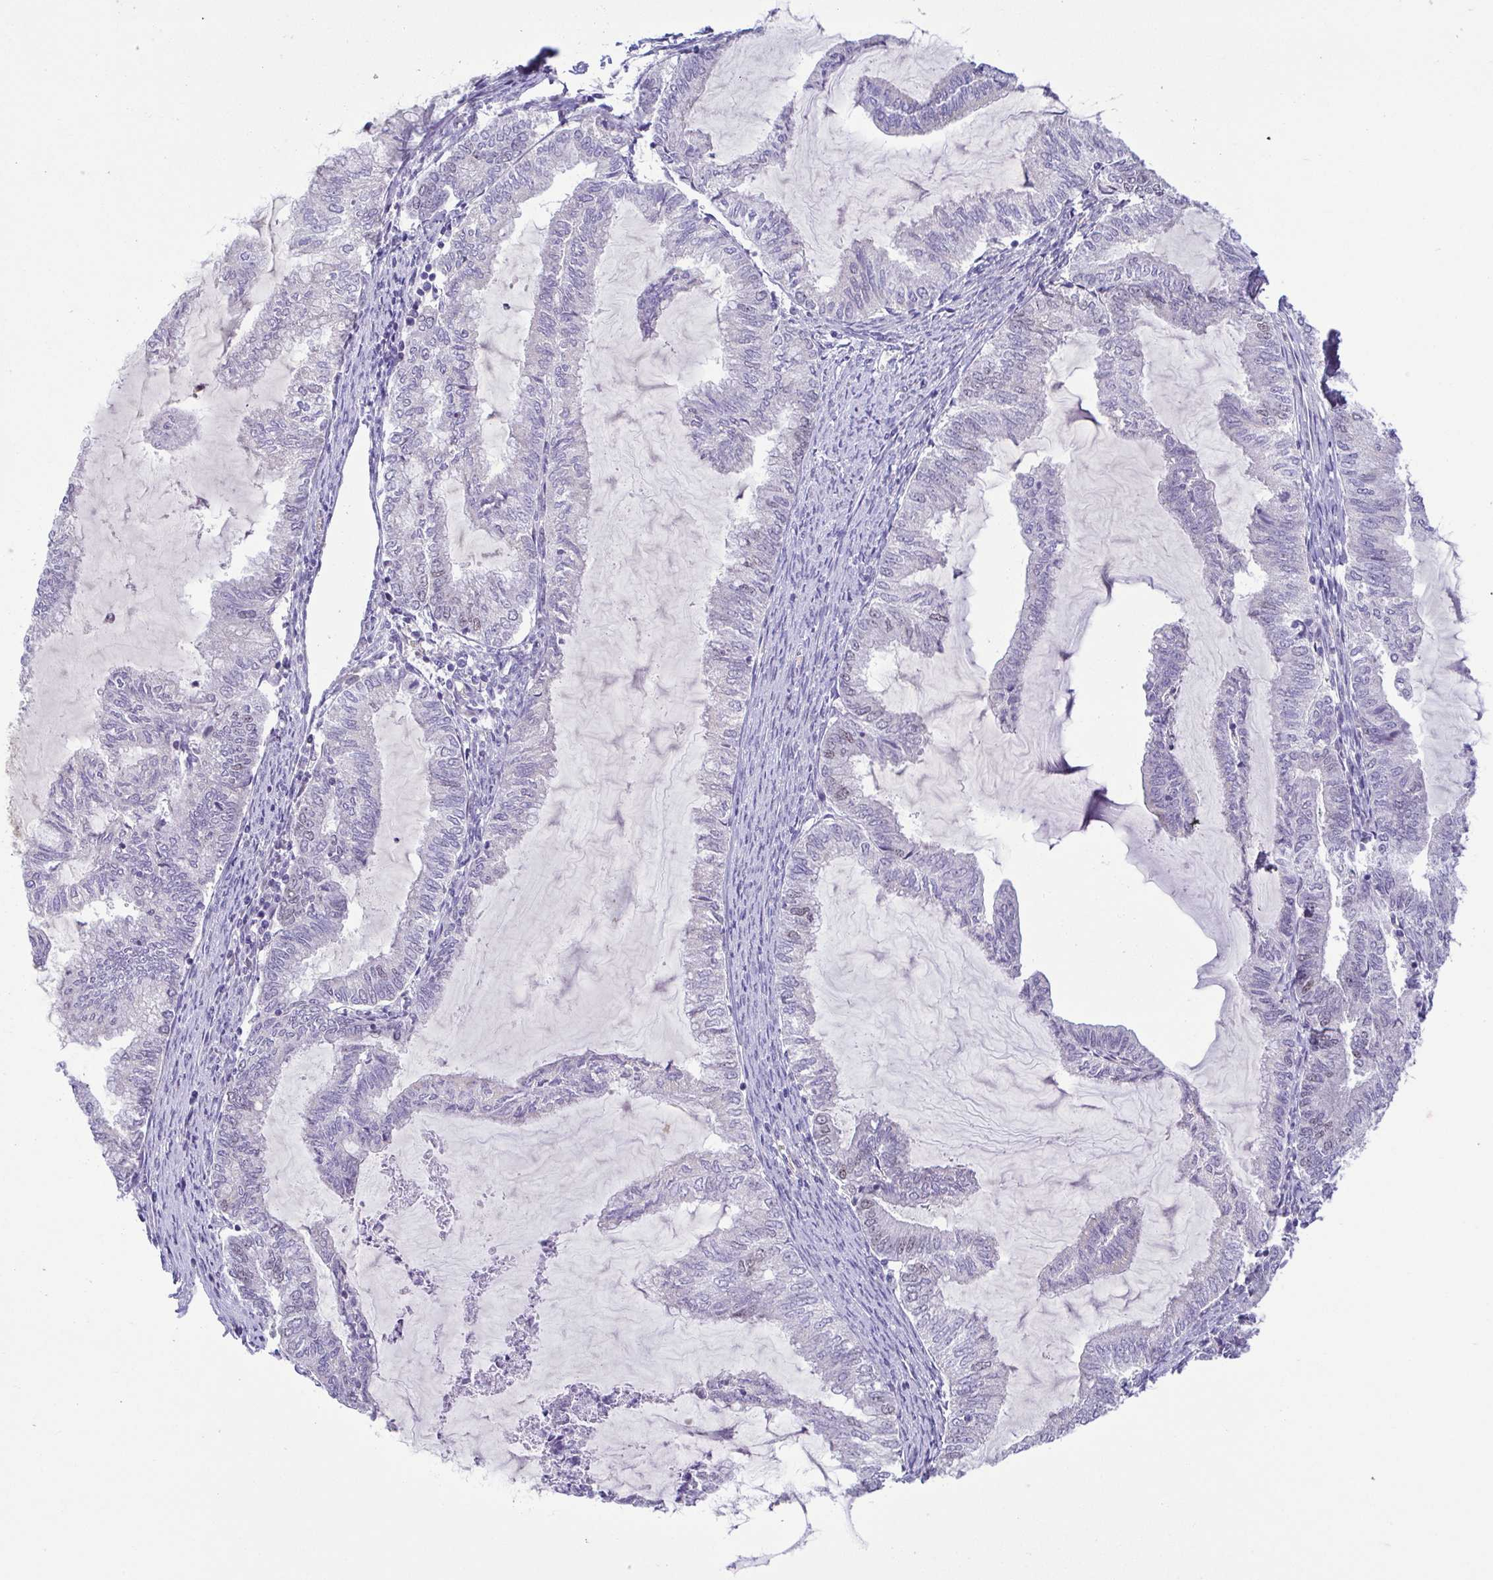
{"staining": {"intensity": "negative", "quantity": "none", "location": "none"}, "tissue": "endometrial cancer", "cell_type": "Tumor cells", "image_type": "cancer", "snomed": [{"axis": "morphology", "description": "Adenocarcinoma, NOS"}, {"axis": "topography", "description": "Endometrium"}], "caption": "Protein analysis of endometrial cancer (adenocarcinoma) displays no significant staining in tumor cells.", "gene": "TIPIN", "patient": {"sex": "female", "age": 79}}